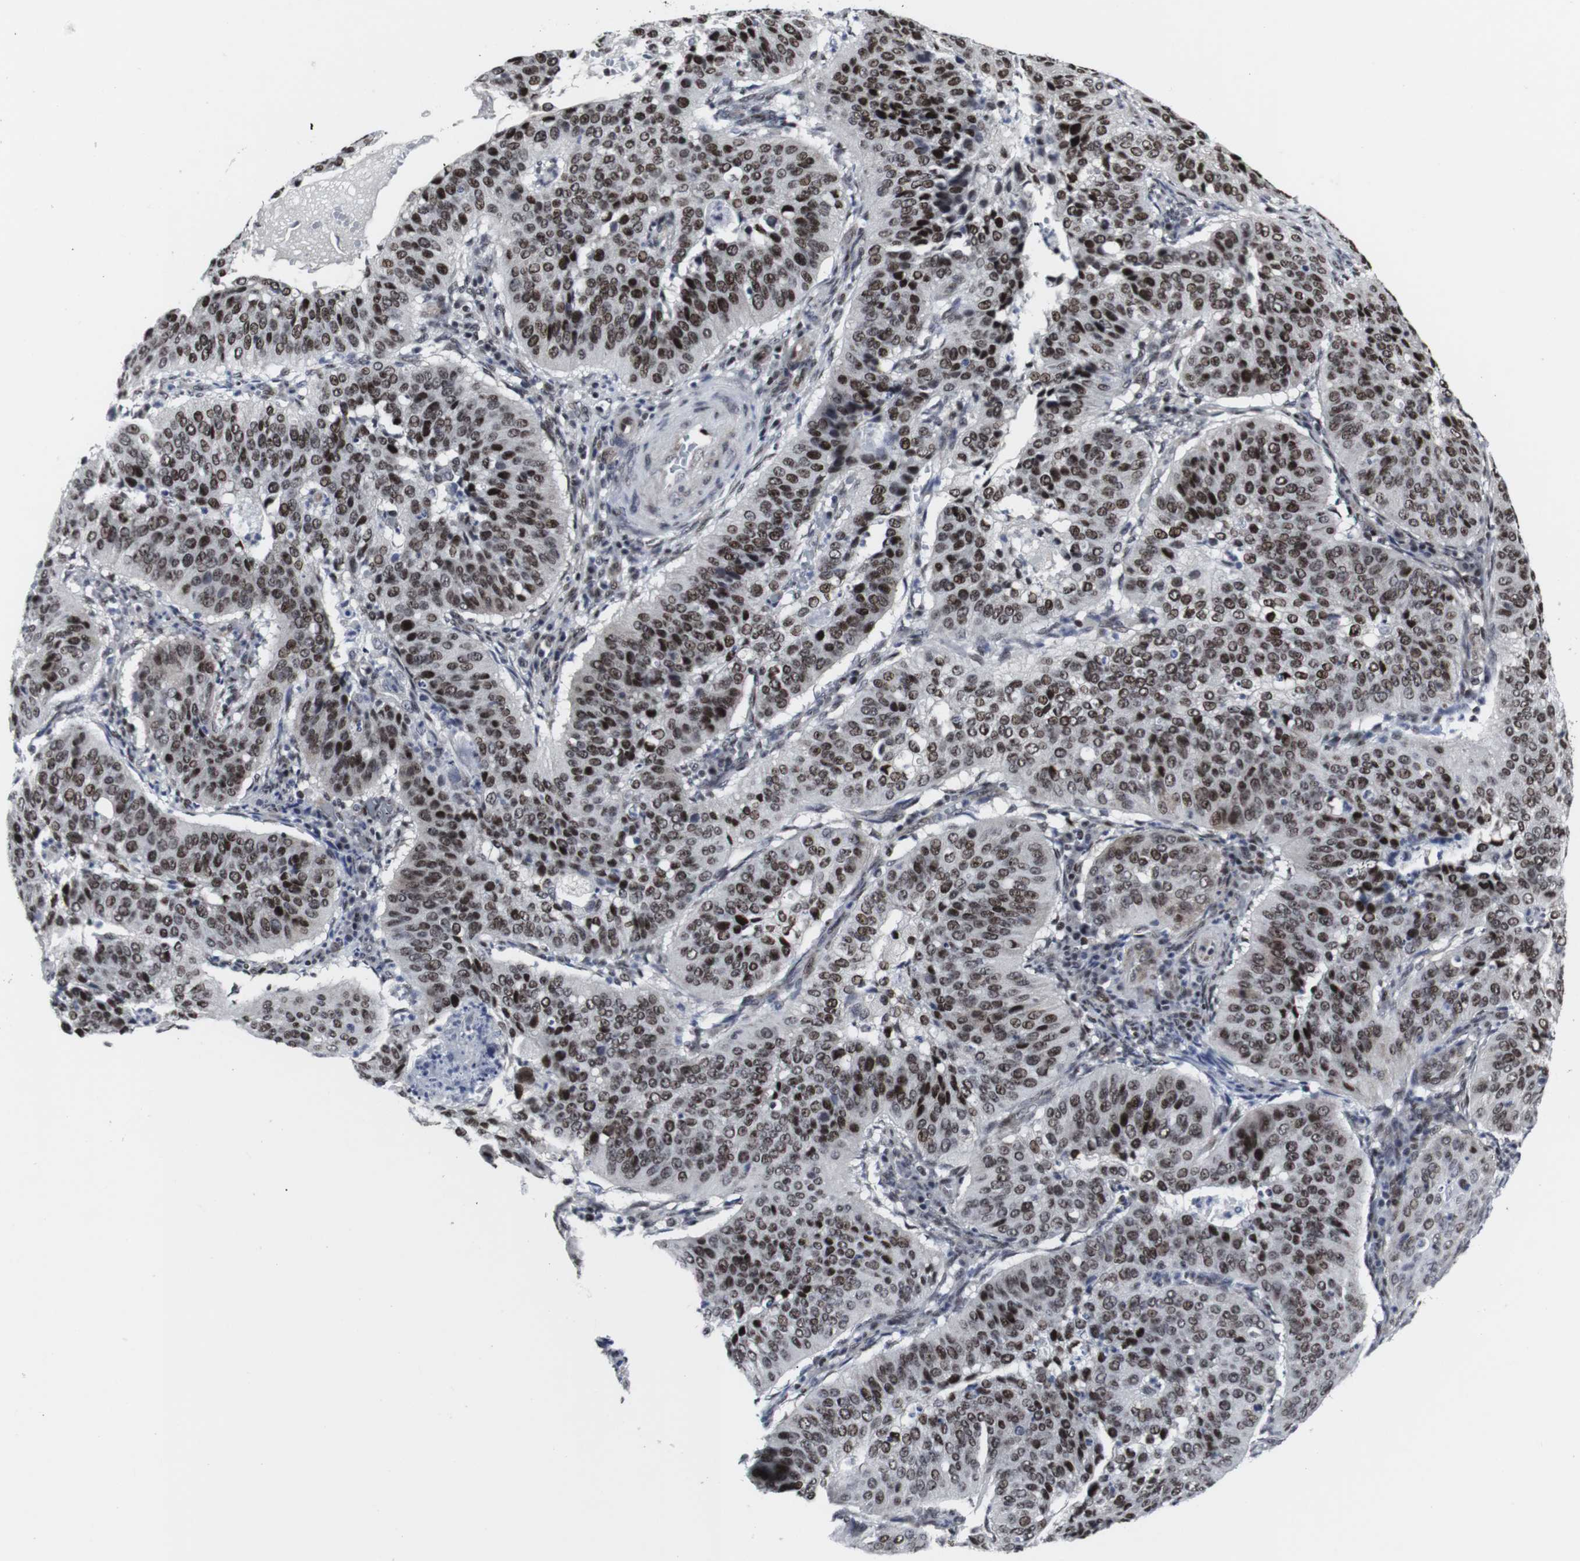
{"staining": {"intensity": "moderate", "quantity": ">75%", "location": "nuclear"}, "tissue": "cervical cancer", "cell_type": "Tumor cells", "image_type": "cancer", "snomed": [{"axis": "morphology", "description": "Normal tissue, NOS"}, {"axis": "morphology", "description": "Squamous cell carcinoma, NOS"}, {"axis": "topography", "description": "Cervix"}], "caption": "Cervical cancer was stained to show a protein in brown. There is medium levels of moderate nuclear positivity in approximately >75% of tumor cells. (IHC, brightfield microscopy, high magnification).", "gene": "MLH1", "patient": {"sex": "female", "age": 39}}